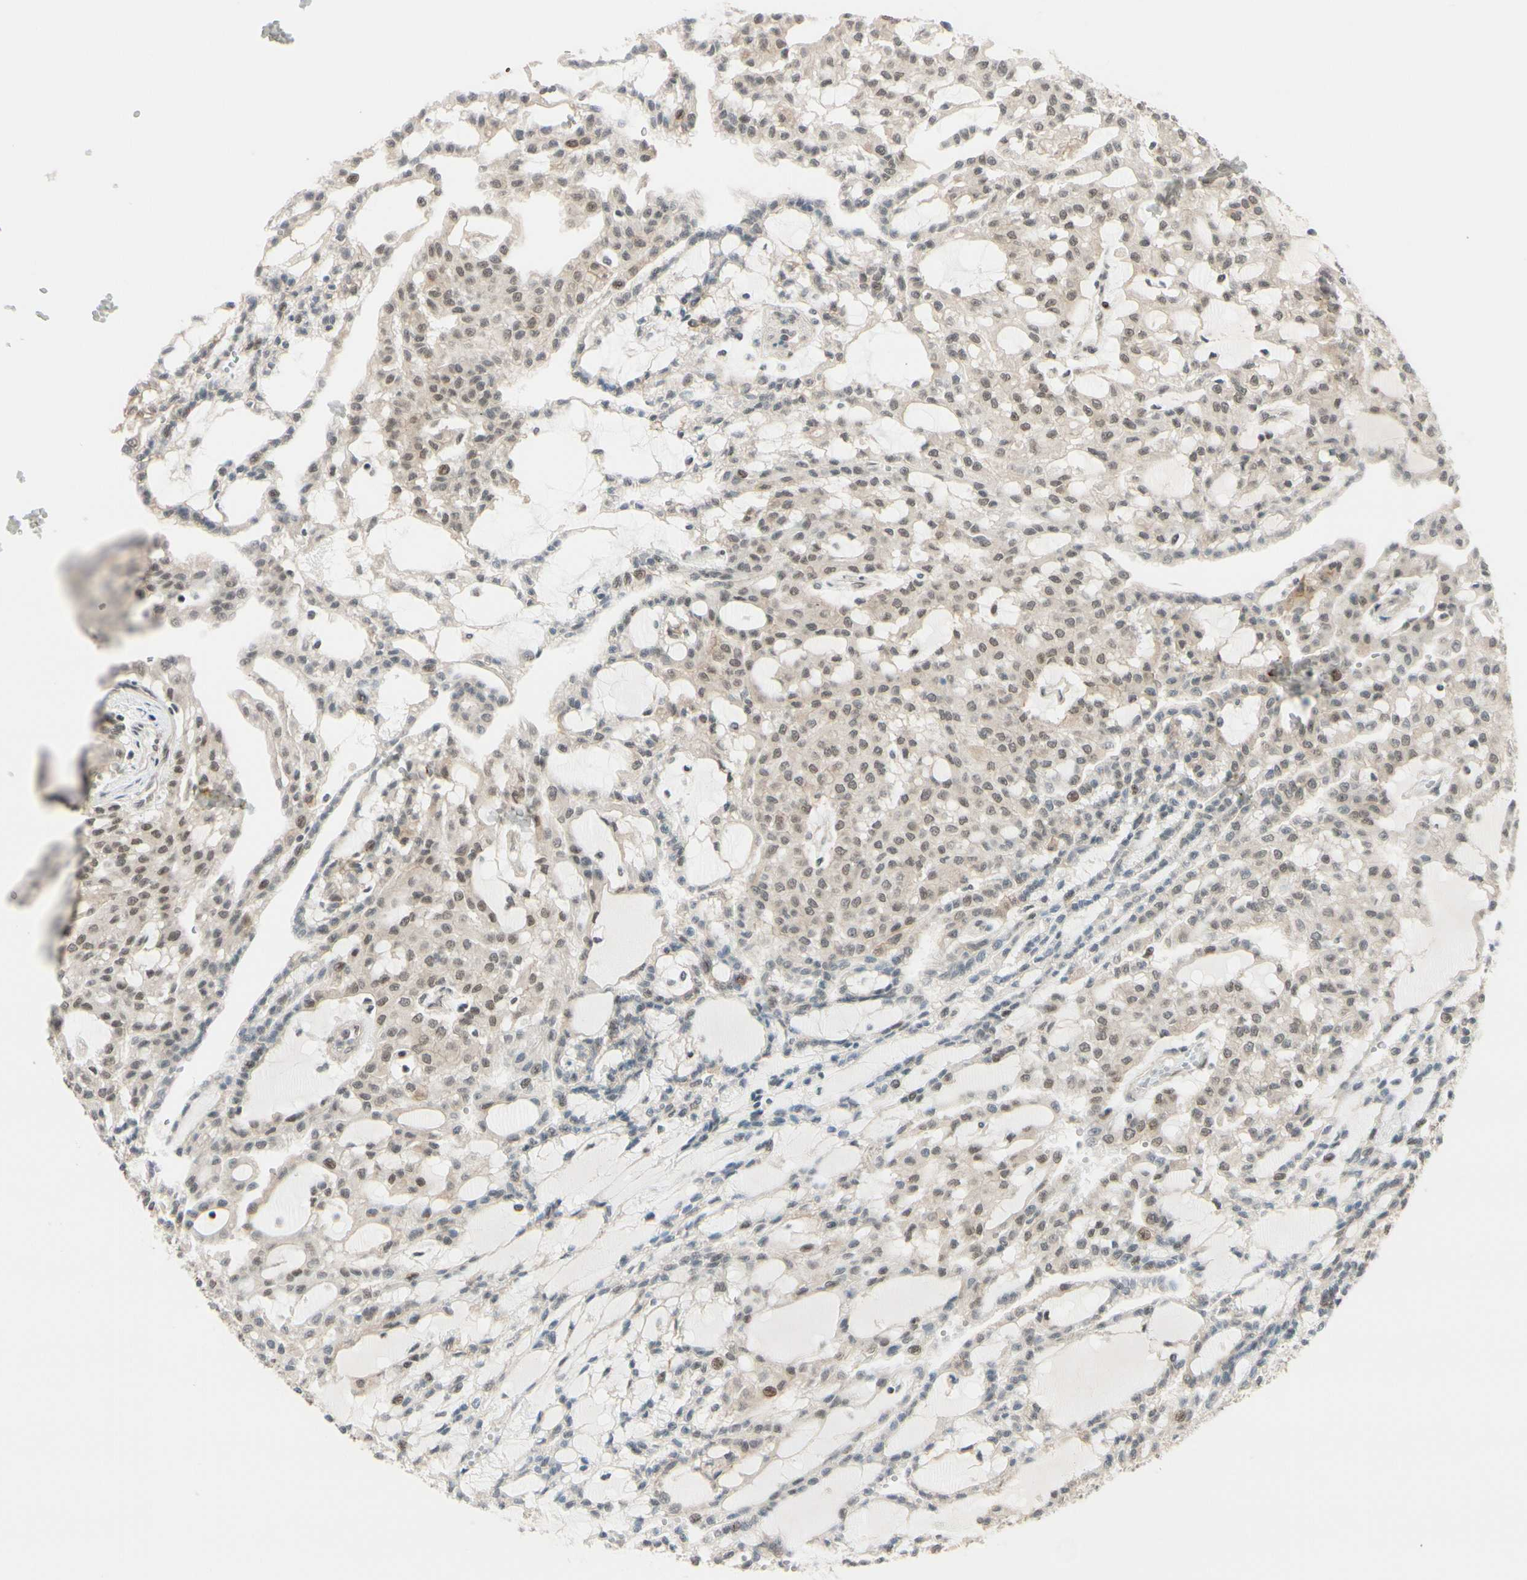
{"staining": {"intensity": "weak", "quantity": ">75%", "location": "cytoplasmic/membranous"}, "tissue": "renal cancer", "cell_type": "Tumor cells", "image_type": "cancer", "snomed": [{"axis": "morphology", "description": "Adenocarcinoma, NOS"}, {"axis": "topography", "description": "Kidney"}], "caption": "Immunohistochemistry of adenocarcinoma (renal) exhibits low levels of weak cytoplasmic/membranous staining in approximately >75% of tumor cells. The protein is stained brown, and the nuclei are stained in blue (DAB IHC with brightfield microscopy, high magnification).", "gene": "BRMS1", "patient": {"sex": "male", "age": 63}}